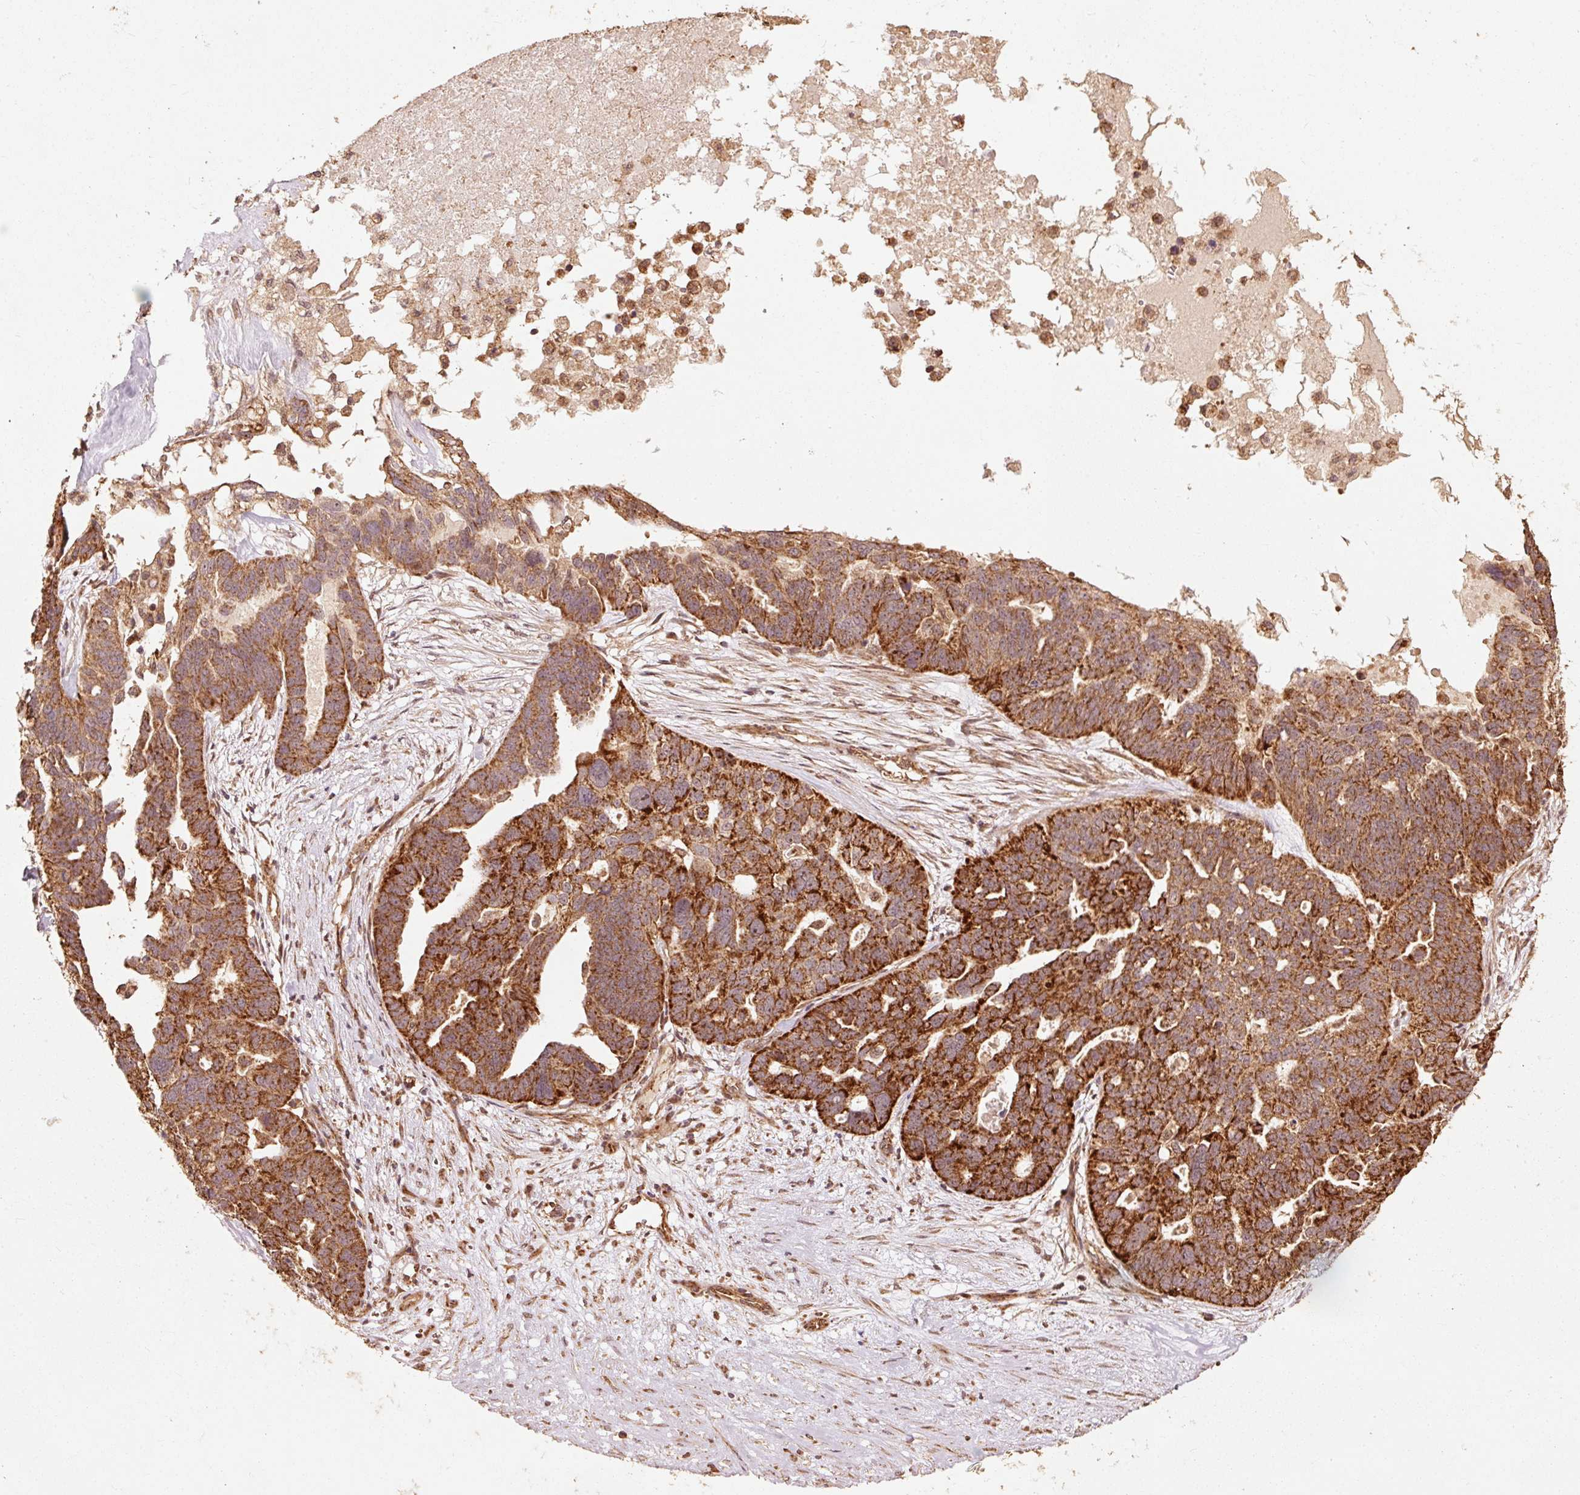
{"staining": {"intensity": "strong", "quantity": ">75%", "location": "cytoplasmic/membranous"}, "tissue": "ovarian cancer", "cell_type": "Tumor cells", "image_type": "cancer", "snomed": [{"axis": "morphology", "description": "Cystadenocarcinoma, serous, NOS"}, {"axis": "topography", "description": "Ovary"}], "caption": "This image exhibits IHC staining of ovarian serous cystadenocarcinoma, with high strong cytoplasmic/membranous staining in approximately >75% of tumor cells.", "gene": "MRPL16", "patient": {"sex": "female", "age": 59}}